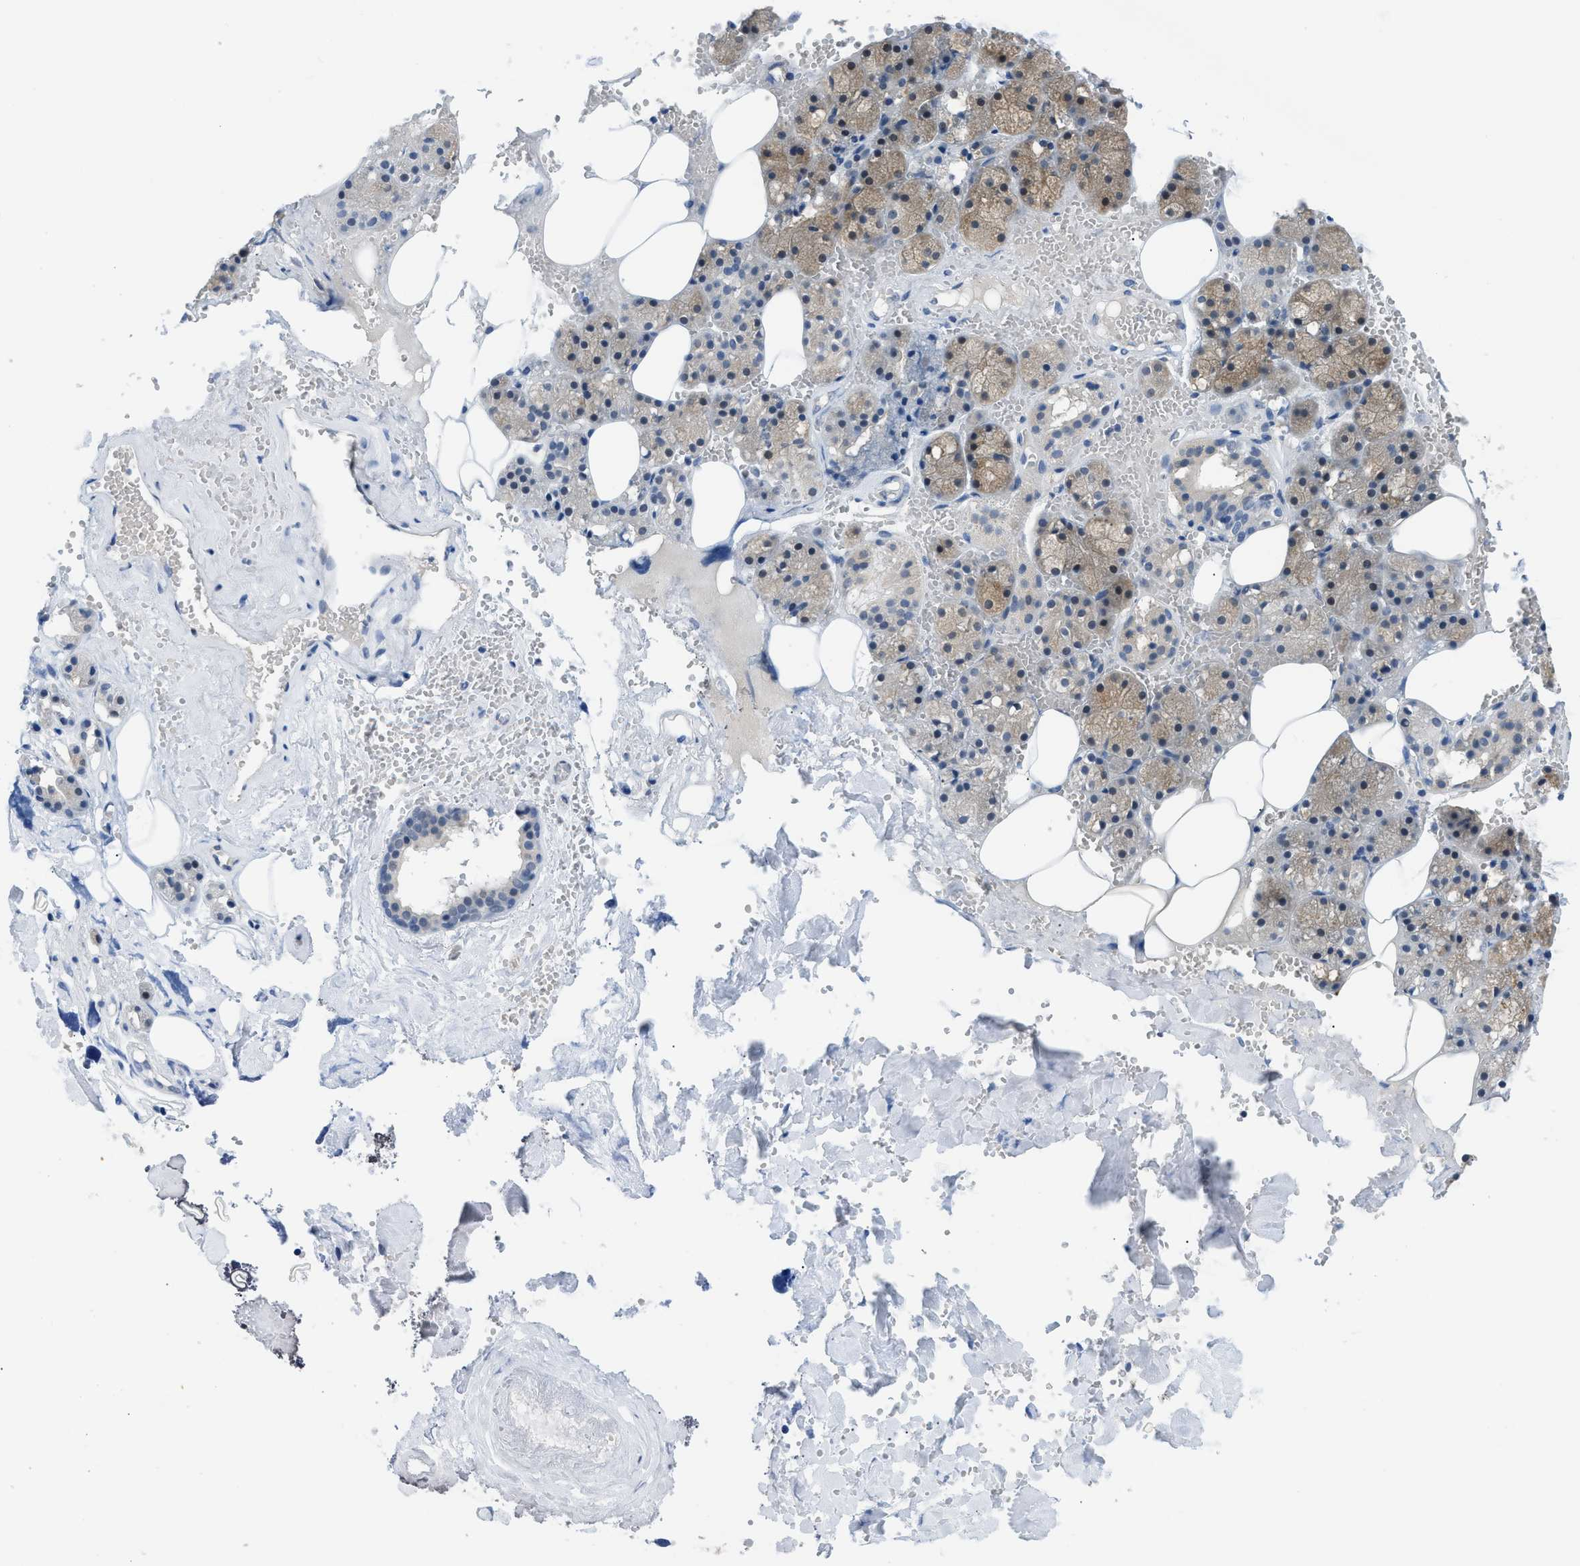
{"staining": {"intensity": "weak", "quantity": "25%-75%", "location": "cytoplasmic/membranous"}, "tissue": "salivary gland", "cell_type": "Glandular cells", "image_type": "normal", "snomed": [{"axis": "morphology", "description": "Normal tissue, NOS"}, {"axis": "topography", "description": "Salivary gland"}], "caption": "Immunohistochemical staining of normal human salivary gland exhibits low levels of weak cytoplasmic/membranous positivity in approximately 25%-75% of glandular cells. (brown staining indicates protein expression, while blue staining denotes nuclei).", "gene": "PSAT1", "patient": {"sex": "male", "age": 62}}